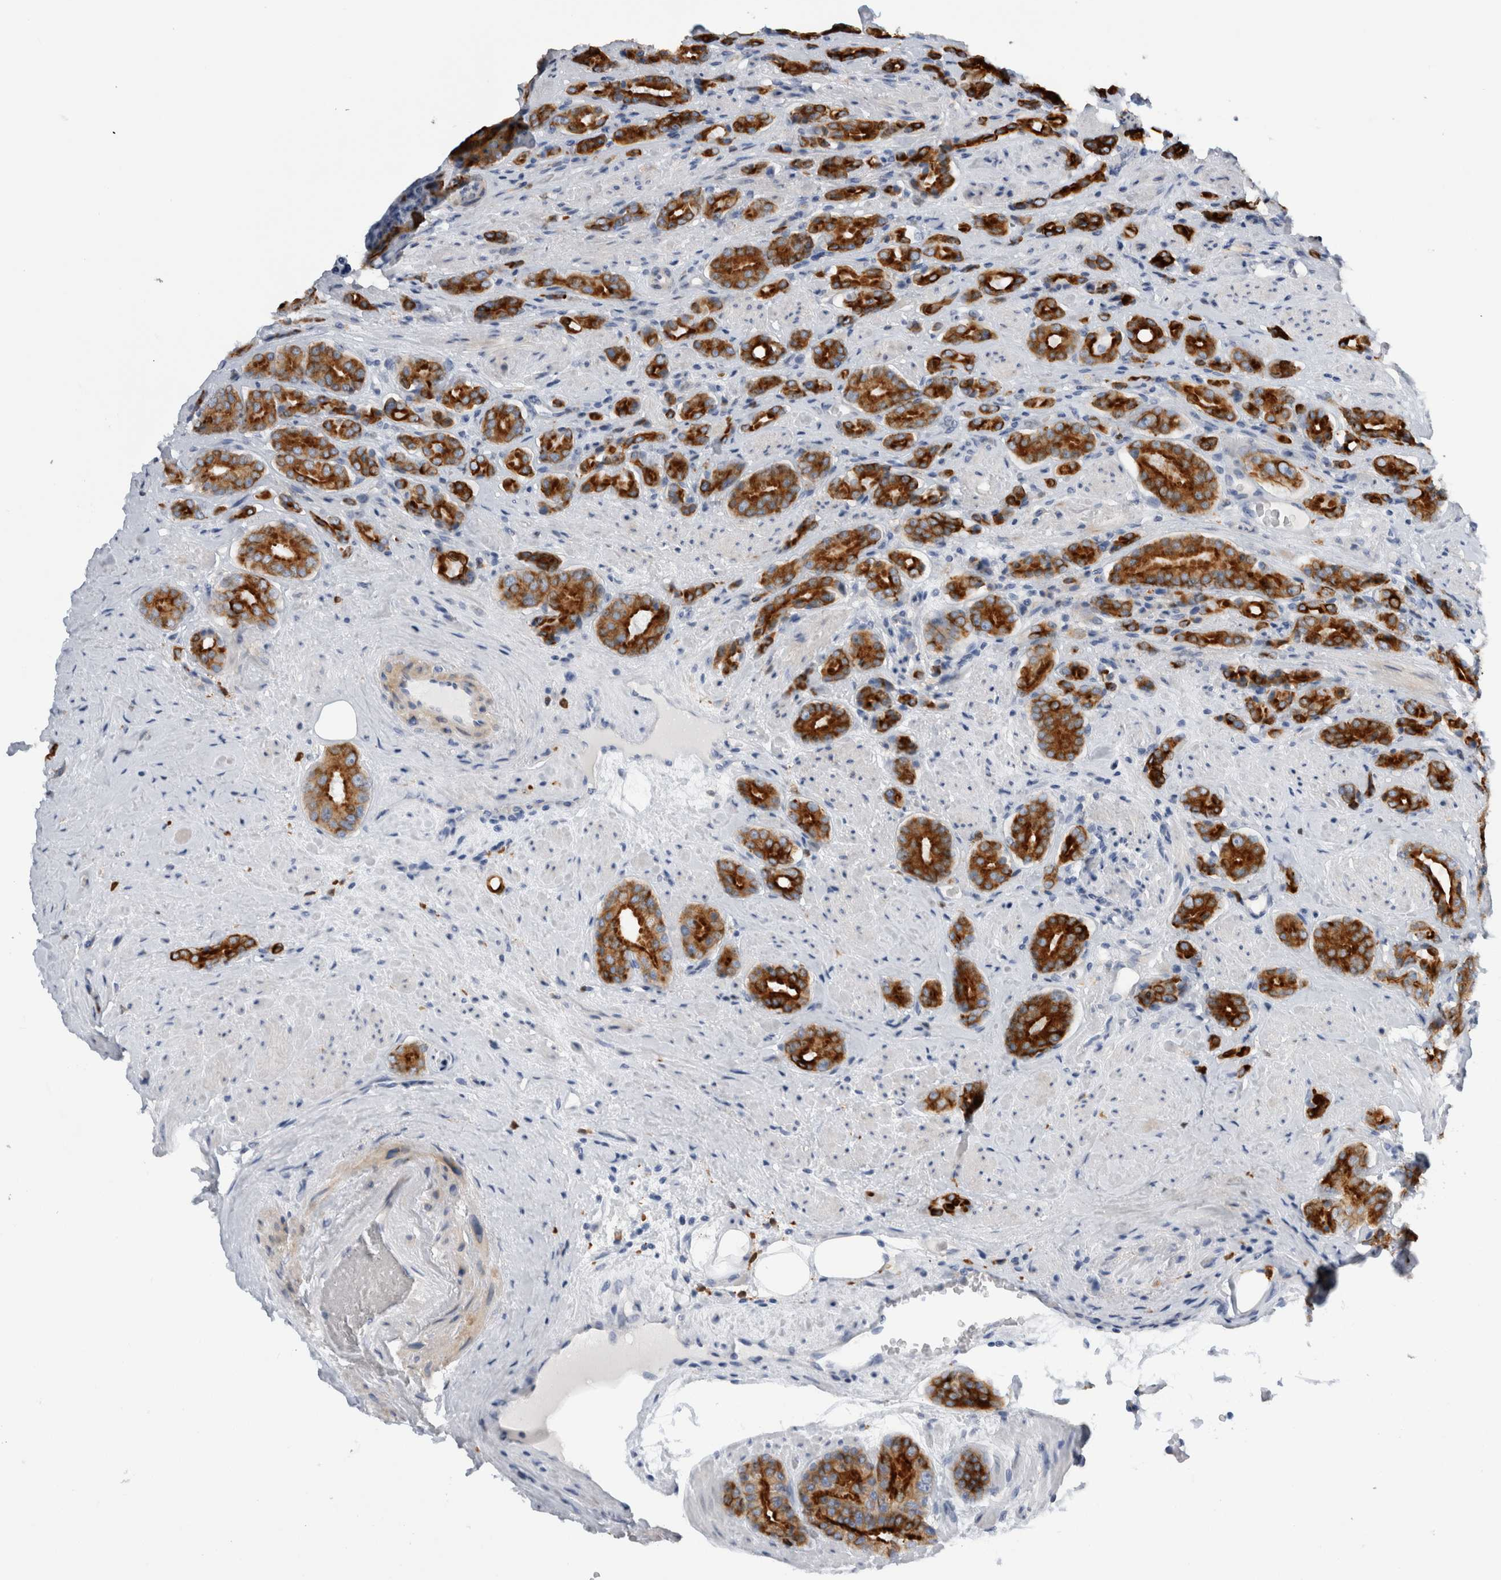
{"staining": {"intensity": "strong", "quantity": ">75%", "location": "cytoplasmic/membranous"}, "tissue": "prostate cancer", "cell_type": "Tumor cells", "image_type": "cancer", "snomed": [{"axis": "morphology", "description": "Adenocarcinoma, High grade"}, {"axis": "topography", "description": "Prostate"}], "caption": "High-magnification brightfield microscopy of prostate high-grade adenocarcinoma stained with DAB (3,3'-diaminobenzidine) (brown) and counterstained with hematoxylin (blue). tumor cells exhibit strong cytoplasmic/membranous positivity is identified in about>75% of cells. Using DAB (brown) and hematoxylin (blue) stains, captured at high magnification using brightfield microscopy.", "gene": "SLC20A2", "patient": {"sex": "male", "age": 71}}